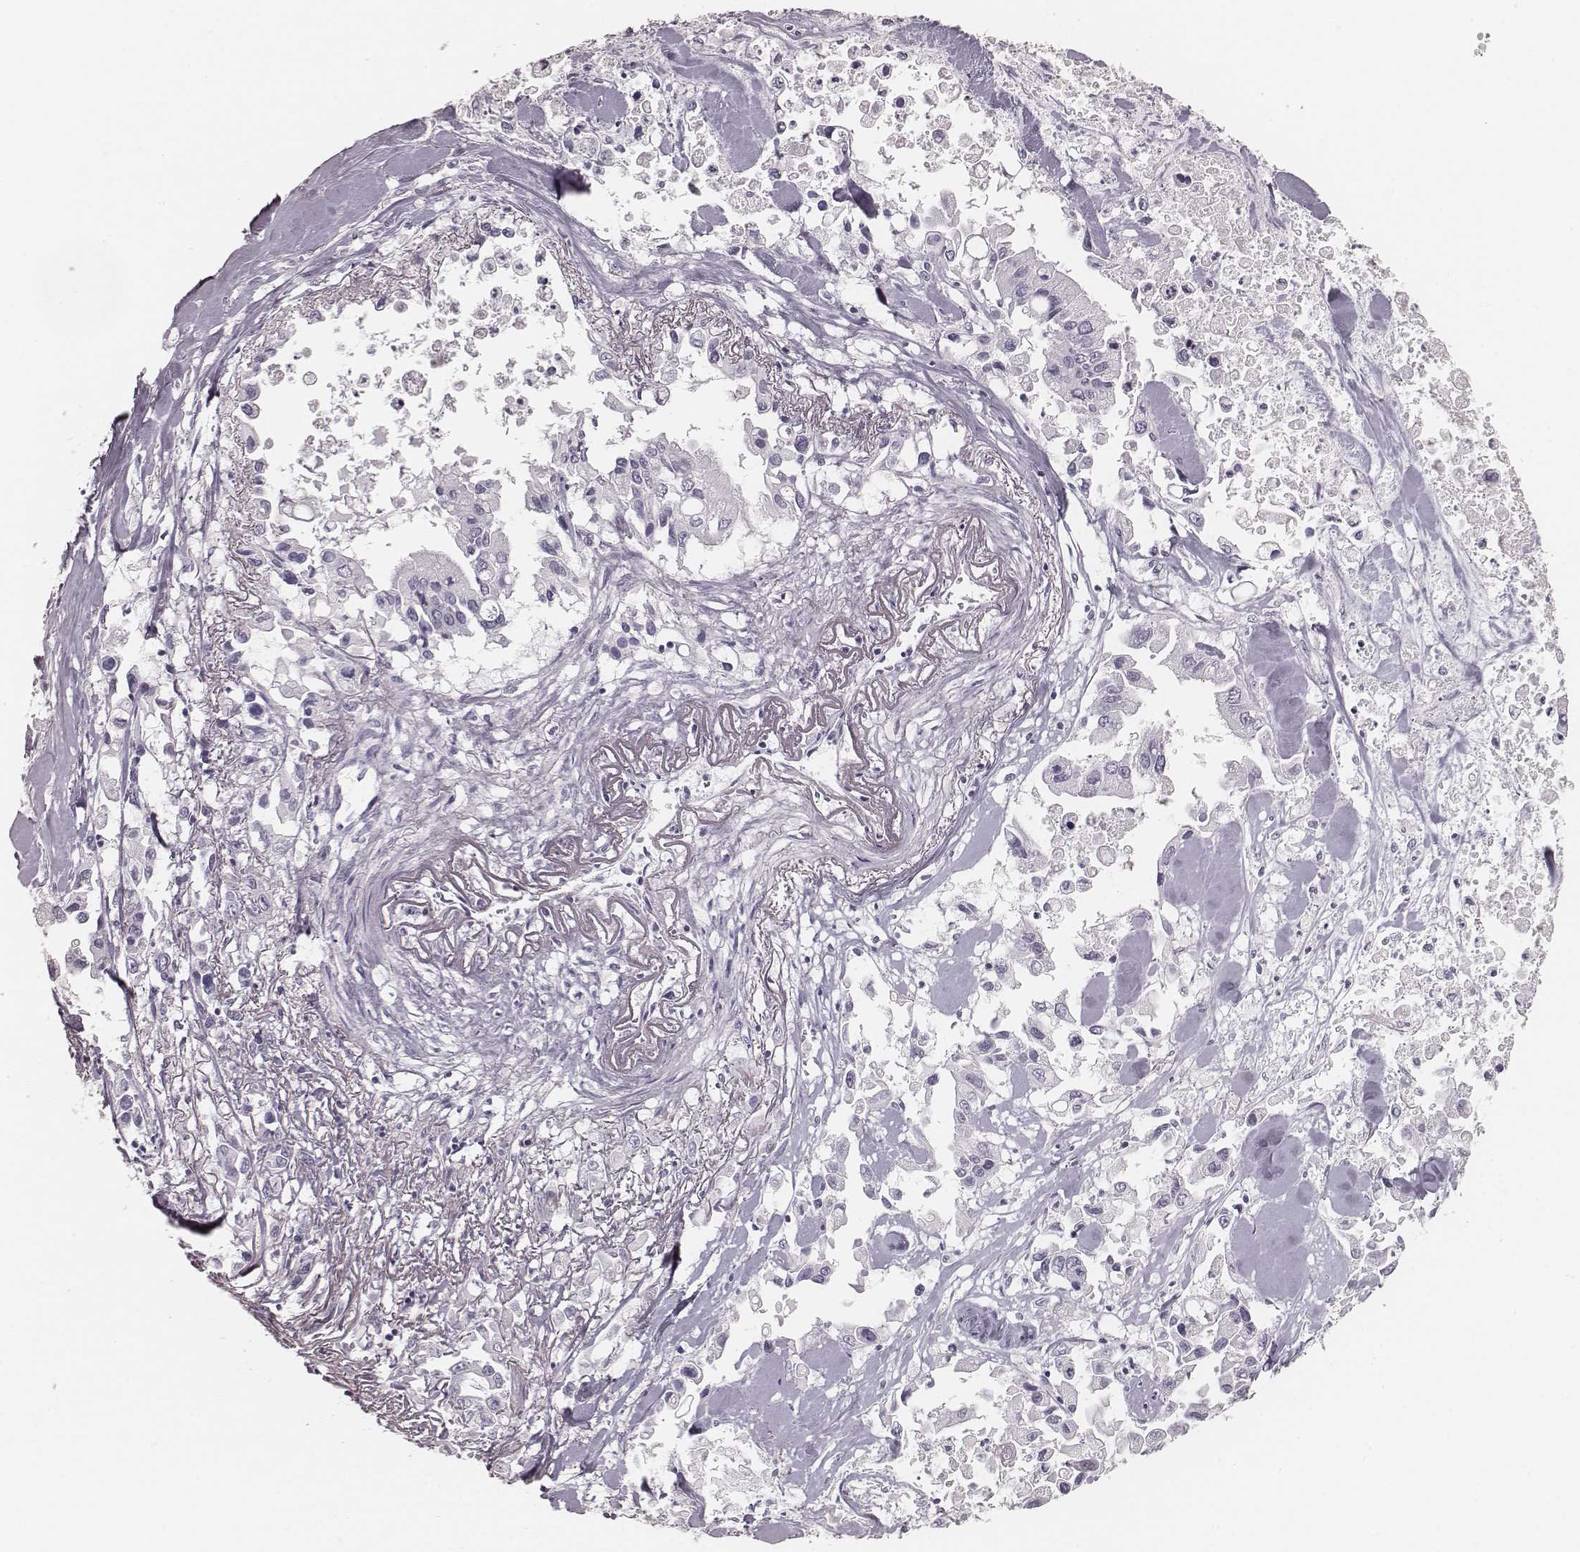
{"staining": {"intensity": "negative", "quantity": "none", "location": "none"}, "tissue": "pancreatic cancer", "cell_type": "Tumor cells", "image_type": "cancer", "snomed": [{"axis": "morphology", "description": "Adenocarcinoma, NOS"}, {"axis": "topography", "description": "Pancreas"}], "caption": "There is no significant staining in tumor cells of pancreatic cancer. (DAB (3,3'-diaminobenzidine) IHC visualized using brightfield microscopy, high magnification).", "gene": "KRT34", "patient": {"sex": "female", "age": 83}}